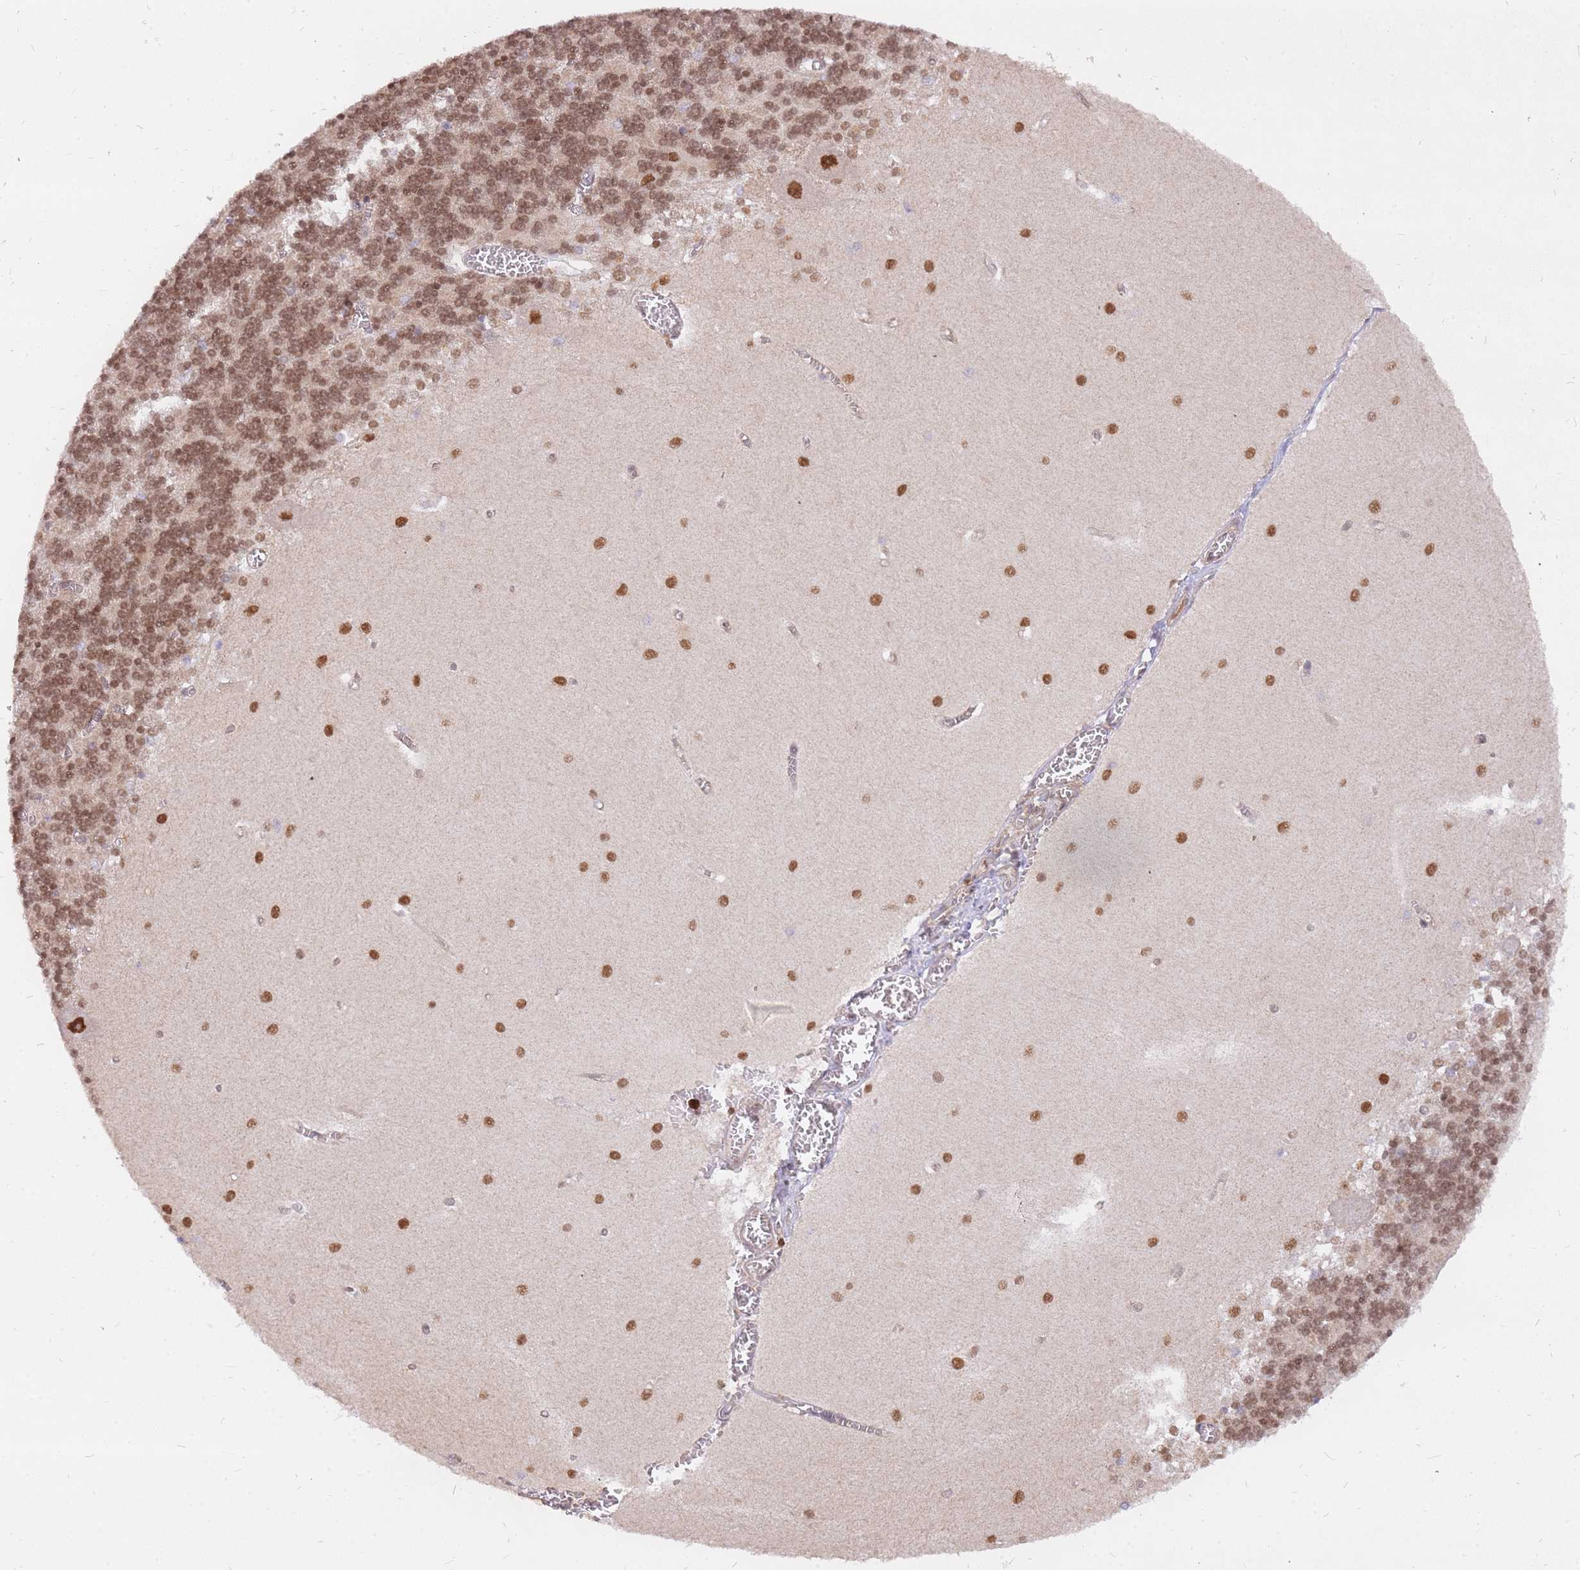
{"staining": {"intensity": "moderate", "quantity": "25%-75%", "location": "nuclear"}, "tissue": "cerebellum", "cell_type": "Cells in granular layer", "image_type": "normal", "snomed": [{"axis": "morphology", "description": "Normal tissue, NOS"}, {"axis": "topography", "description": "Cerebellum"}], "caption": "This photomicrograph reveals immunohistochemistry staining of unremarkable human cerebellum, with medium moderate nuclear positivity in about 25%-75% of cells in granular layer.", "gene": "TLE2", "patient": {"sex": "male", "age": 37}}